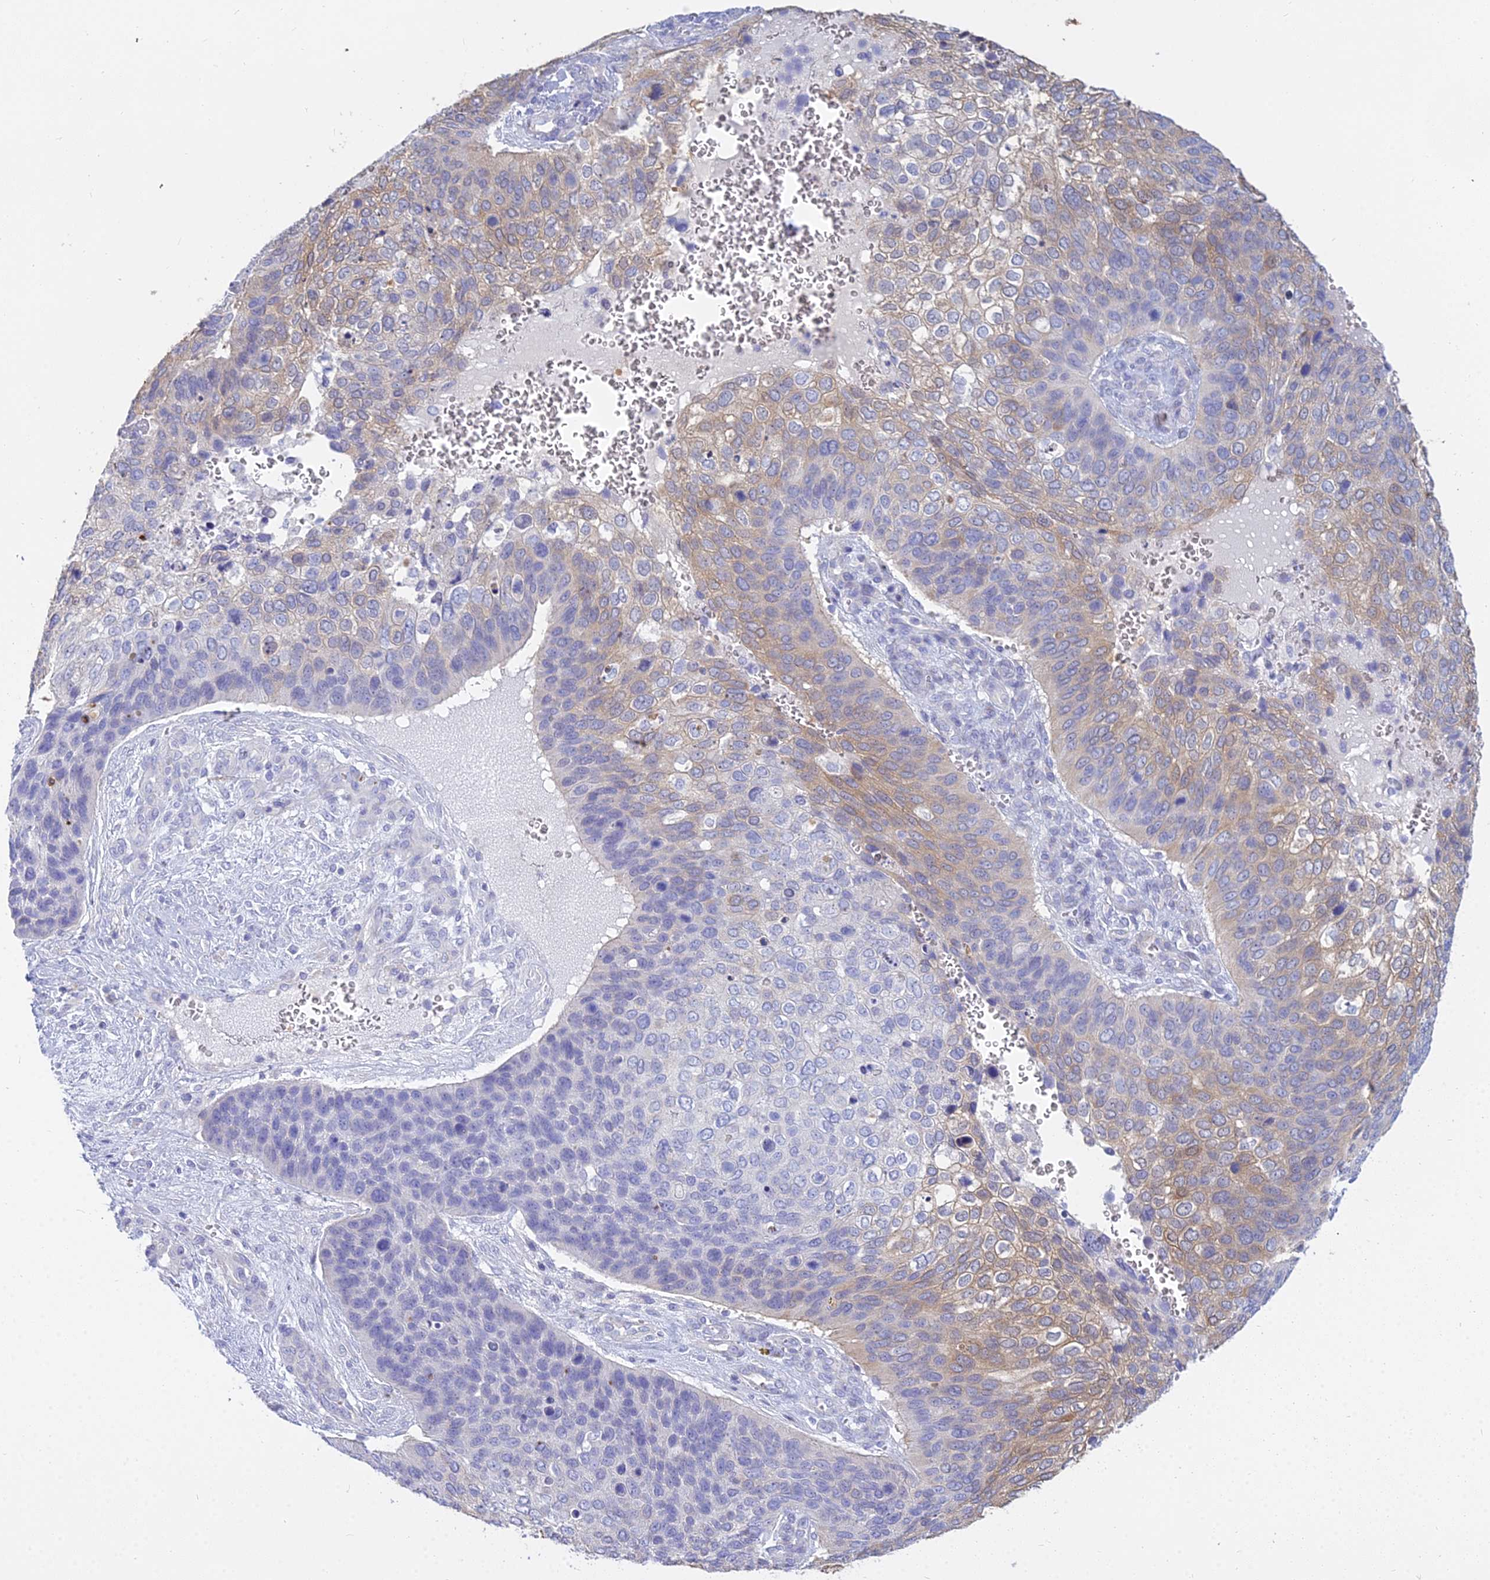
{"staining": {"intensity": "weak", "quantity": "<25%", "location": "cytoplasmic/membranous"}, "tissue": "skin cancer", "cell_type": "Tumor cells", "image_type": "cancer", "snomed": [{"axis": "morphology", "description": "Basal cell carcinoma"}, {"axis": "topography", "description": "Skin"}], "caption": "Skin basal cell carcinoma was stained to show a protein in brown. There is no significant positivity in tumor cells. (DAB IHC, high magnification).", "gene": "SMIM24", "patient": {"sex": "female", "age": 74}}